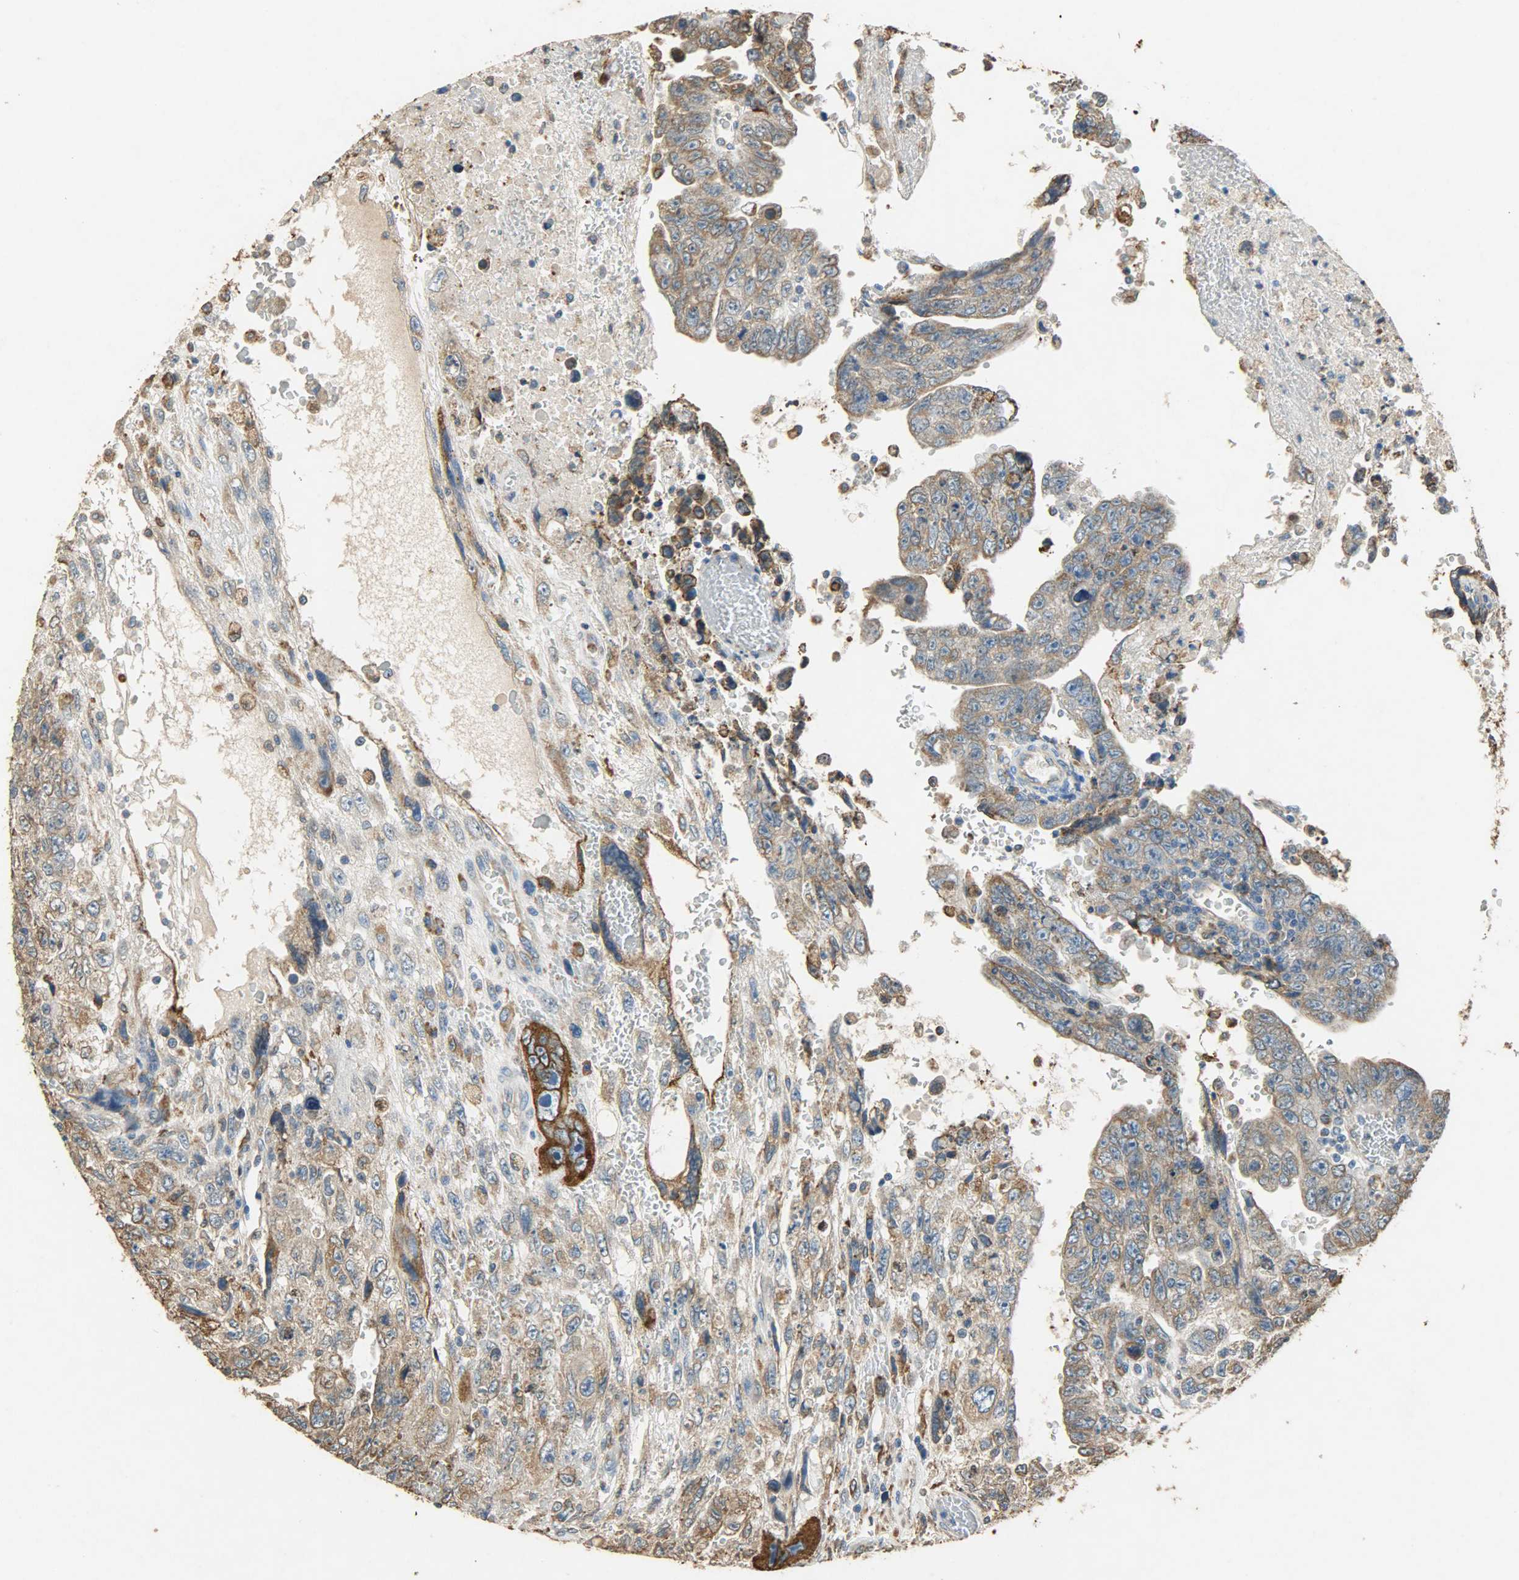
{"staining": {"intensity": "moderate", "quantity": ">75%", "location": "cytoplasmic/membranous"}, "tissue": "testis cancer", "cell_type": "Tumor cells", "image_type": "cancer", "snomed": [{"axis": "morphology", "description": "Carcinoma, Embryonal, NOS"}, {"axis": "topography", "description": "Testis"}], "caption": "Moderate cytoplasmic/membranous expression is appreciated in about >75% of tumor cells in testis cancer (embryonal carcinoma).", "gene": "HSPA5", "patient": {"sex": "male", "age": 28}}